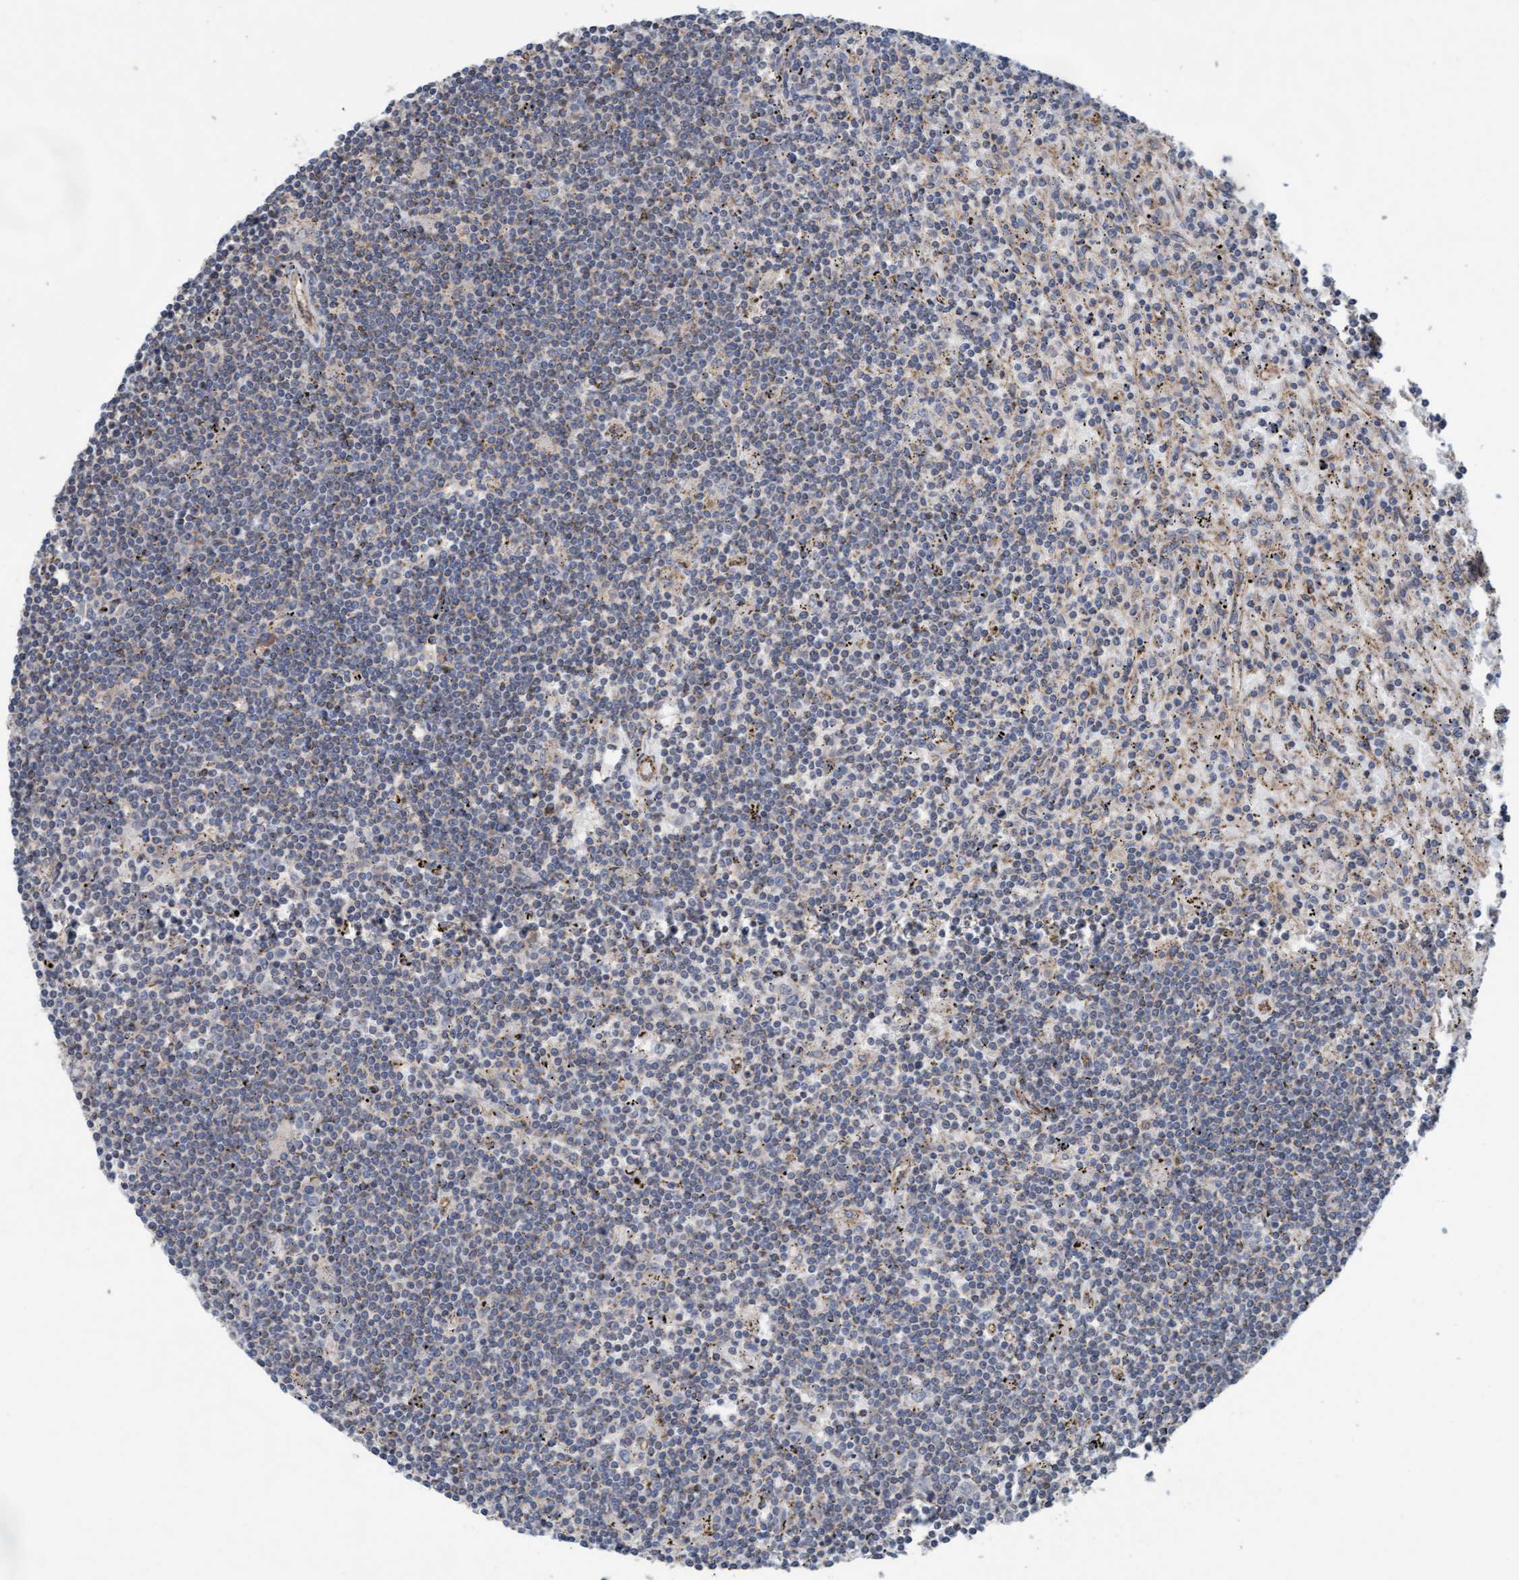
{"staining": {"intensity": "weak", "quantity": "<25%", "location": "cytoplasmic/membranous"}, "tissue": "lymphoma", "cell_type": "Tumor cells", "image_type": "cancer", "snomed": [{"axis": "morphology", "description": "Malignant lymphoma, non-Hodgkin's type, Low grade"}, {"axis": "topography", "description": "Spleen"}], "caption": "This is a photomicrograph of immunohistochemistry (IHC) staining of lymphoma, which shows no positivity in tumor cells.", "gene": "ZNF566", "patient": {"sex": "male", "age": 76}}